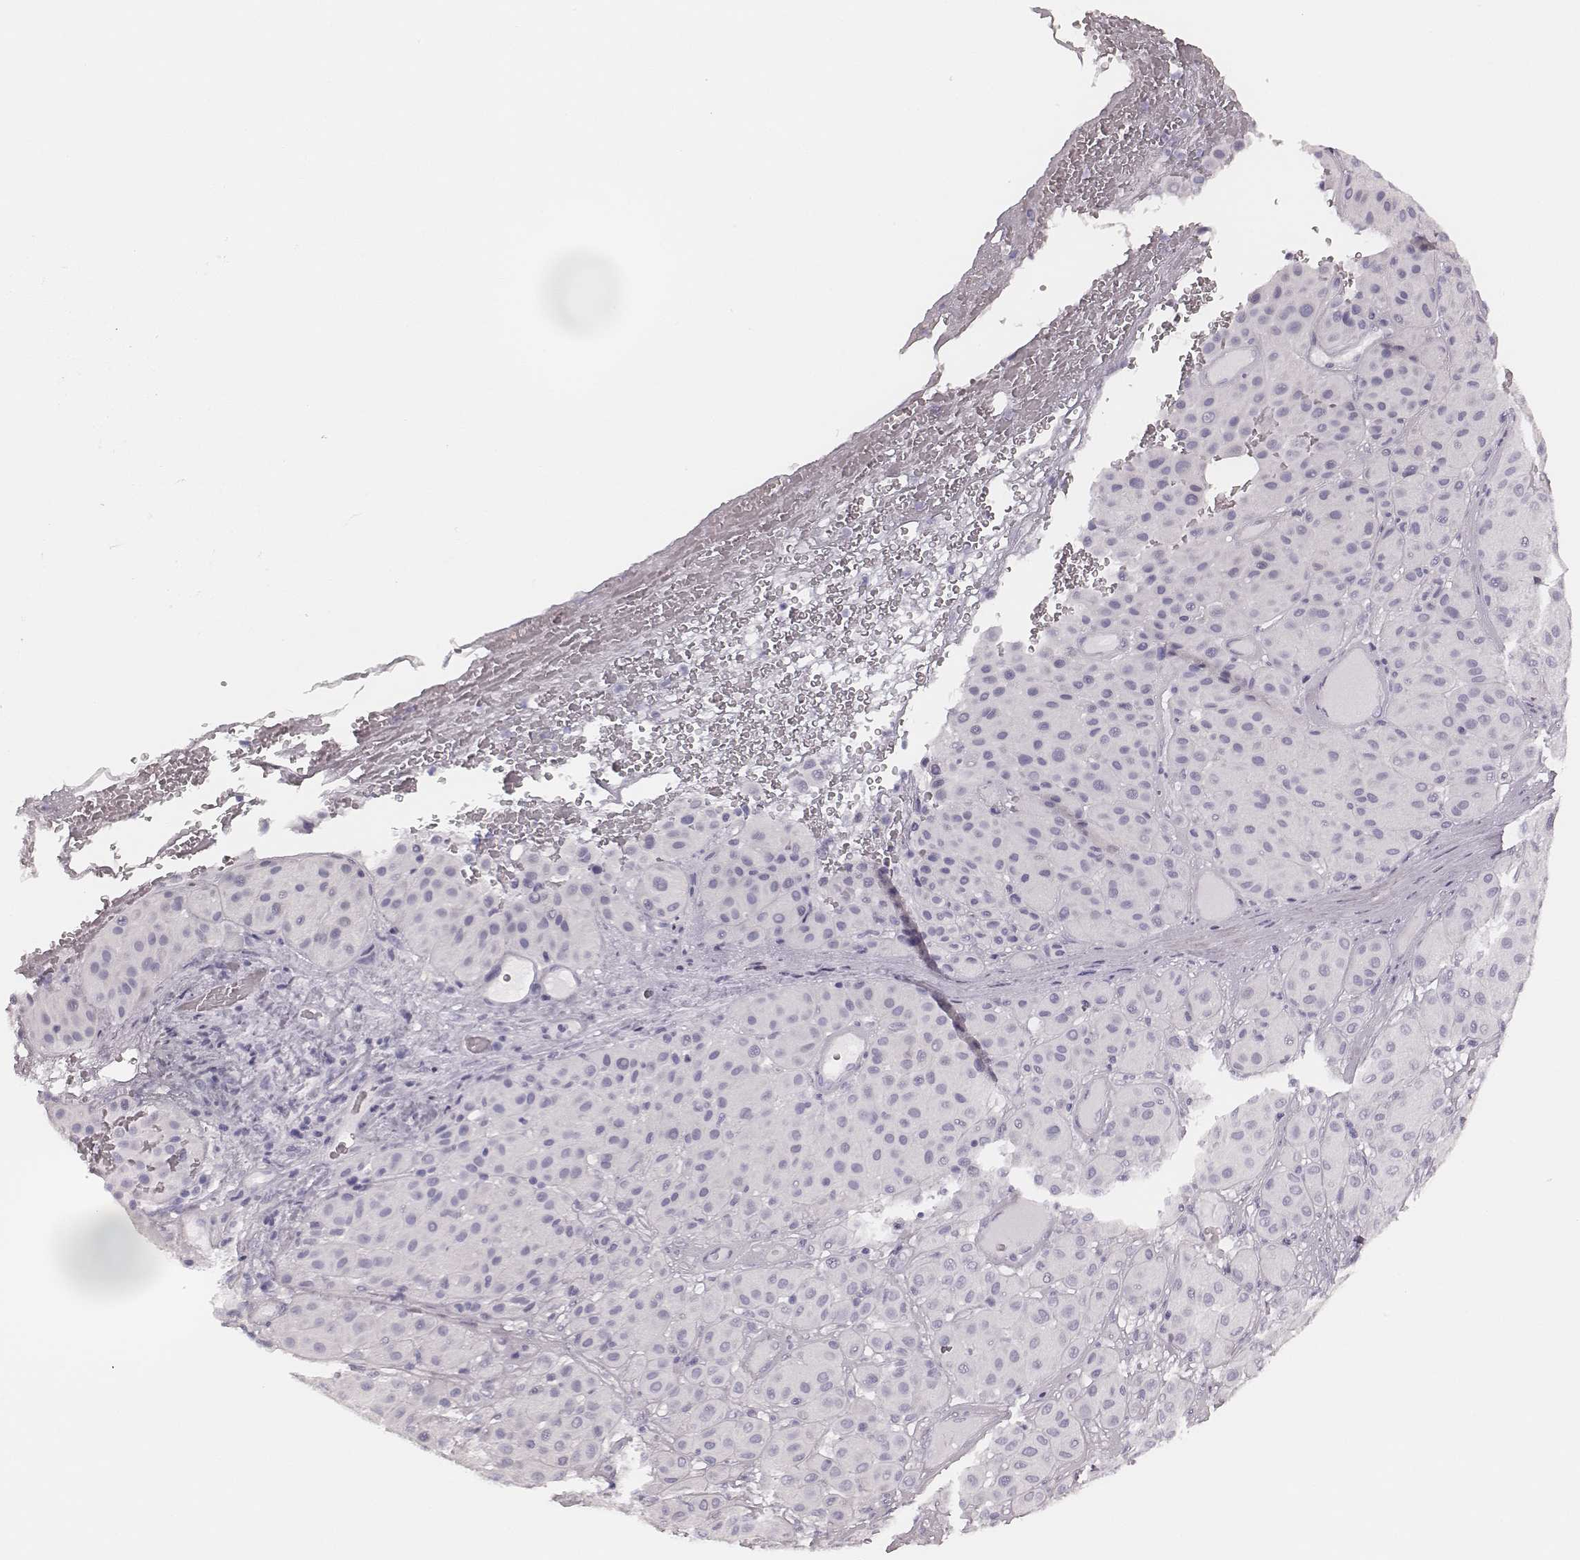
{"staining": {"intensity": "negative", "quantity": "none", "location": "none"}, "tissue": "melanoma", "cell_type": "Tumor cells", "image_type": "cancer", "snomed": [{"axis": "morphology", "description": "Malignant melanoma, Metastatic site"}, {"axis": "topography", "description": "Smooth muscle"}], "caption": "The image shows no staining of tumor cells in melanoma.", "gene": "MSX1", "patient": {"sex": "male", "age": 41}}